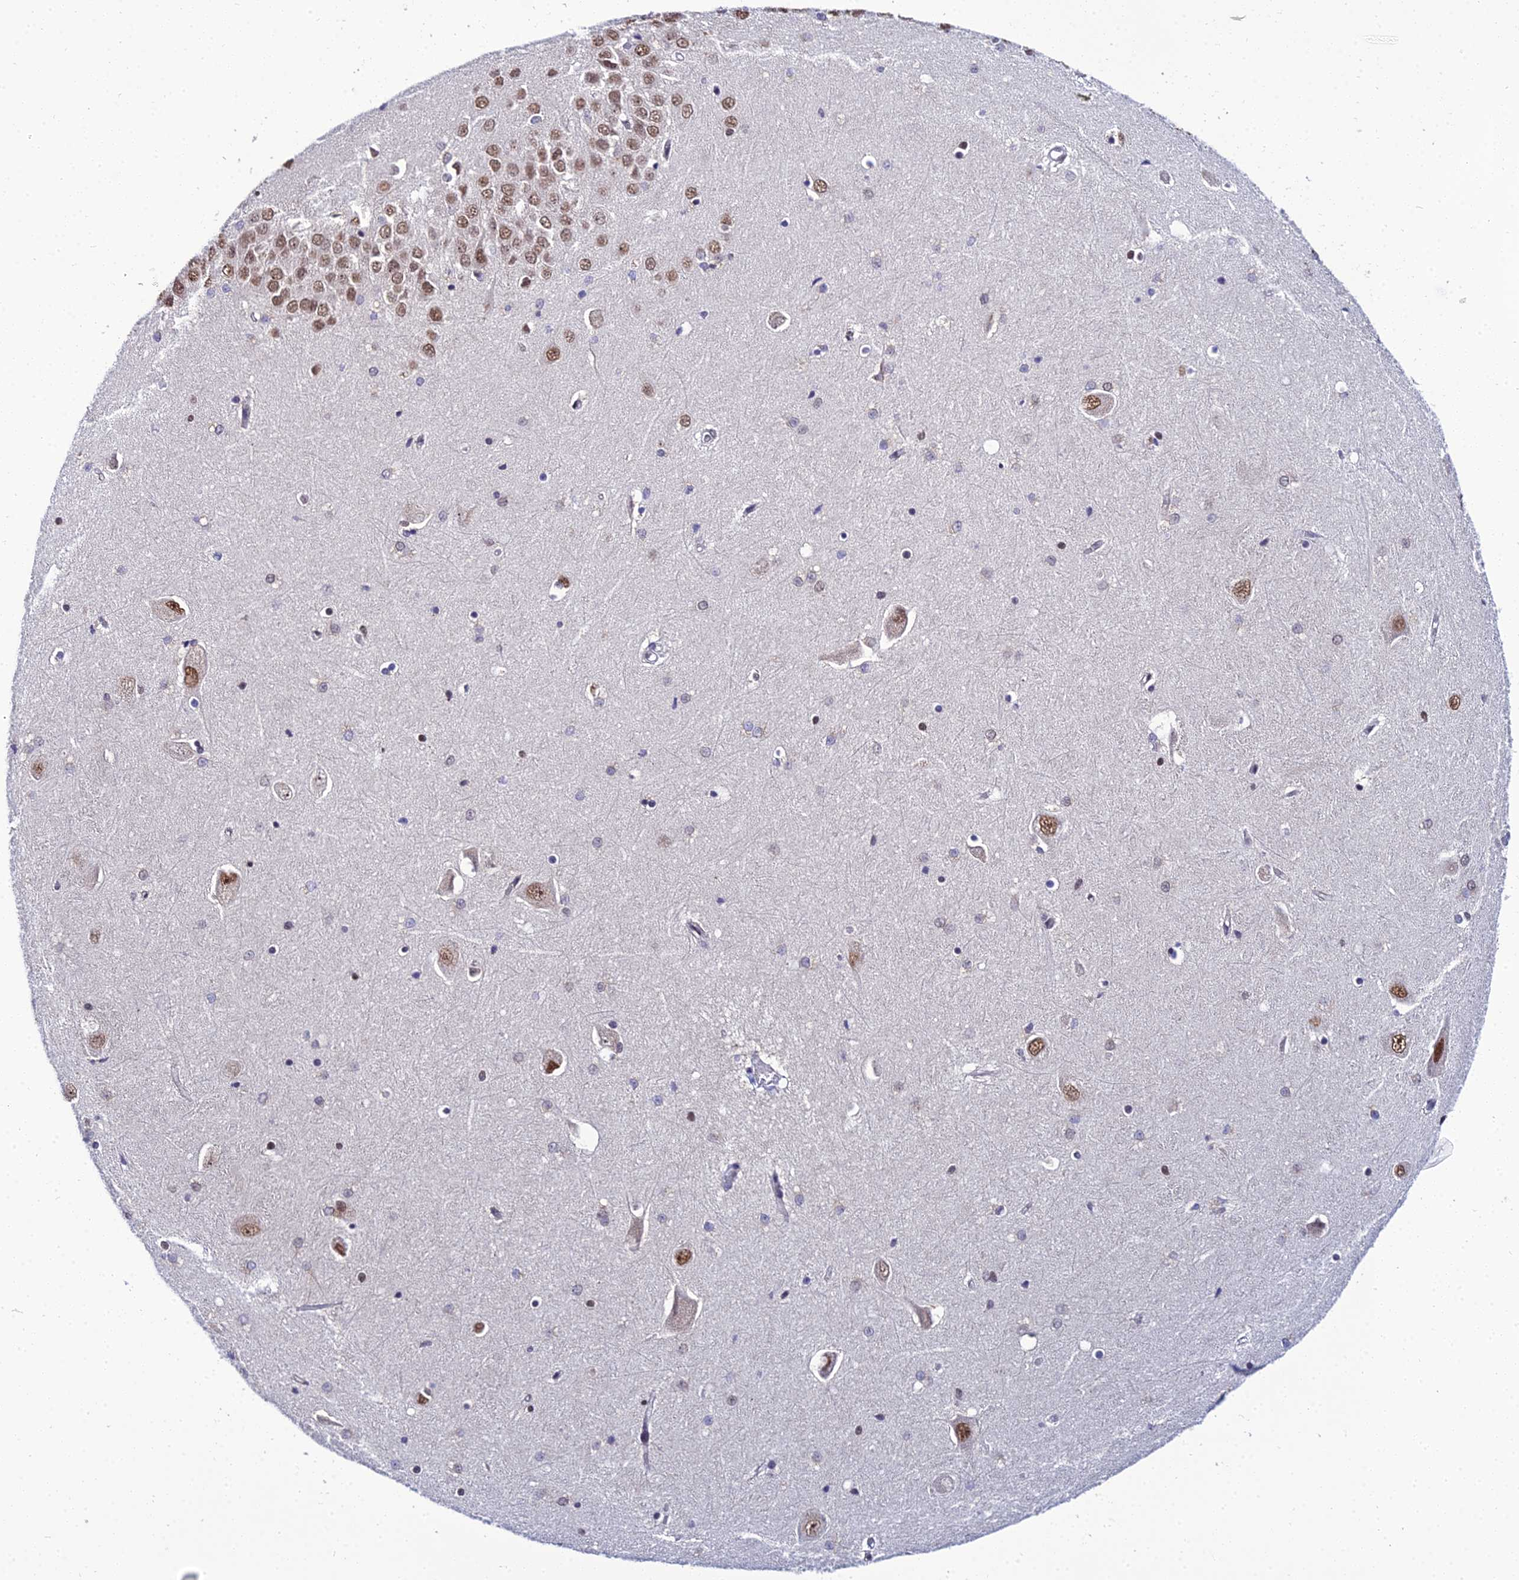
{"staining": {"intensity": "moderate", "quantity": "<25%", "location": "nuclear"}, "tissue": "hippocampus", "cell_type": "Glial cells", "image_type": "normal", "snomed": [{"axis": "morphology", "description": "Normal tissue, NOS"}, {"axis": "topography", "description": "Hippocampus"}], "caption": "This image demonstrates immunohistochemistry (IHC) staining of normal human hippocampus, with low moderate nuclear positivity in approximately <25% of glial cells.", "gene": "EXOSC3", "patient": {"sex": "male", "age": 45}}